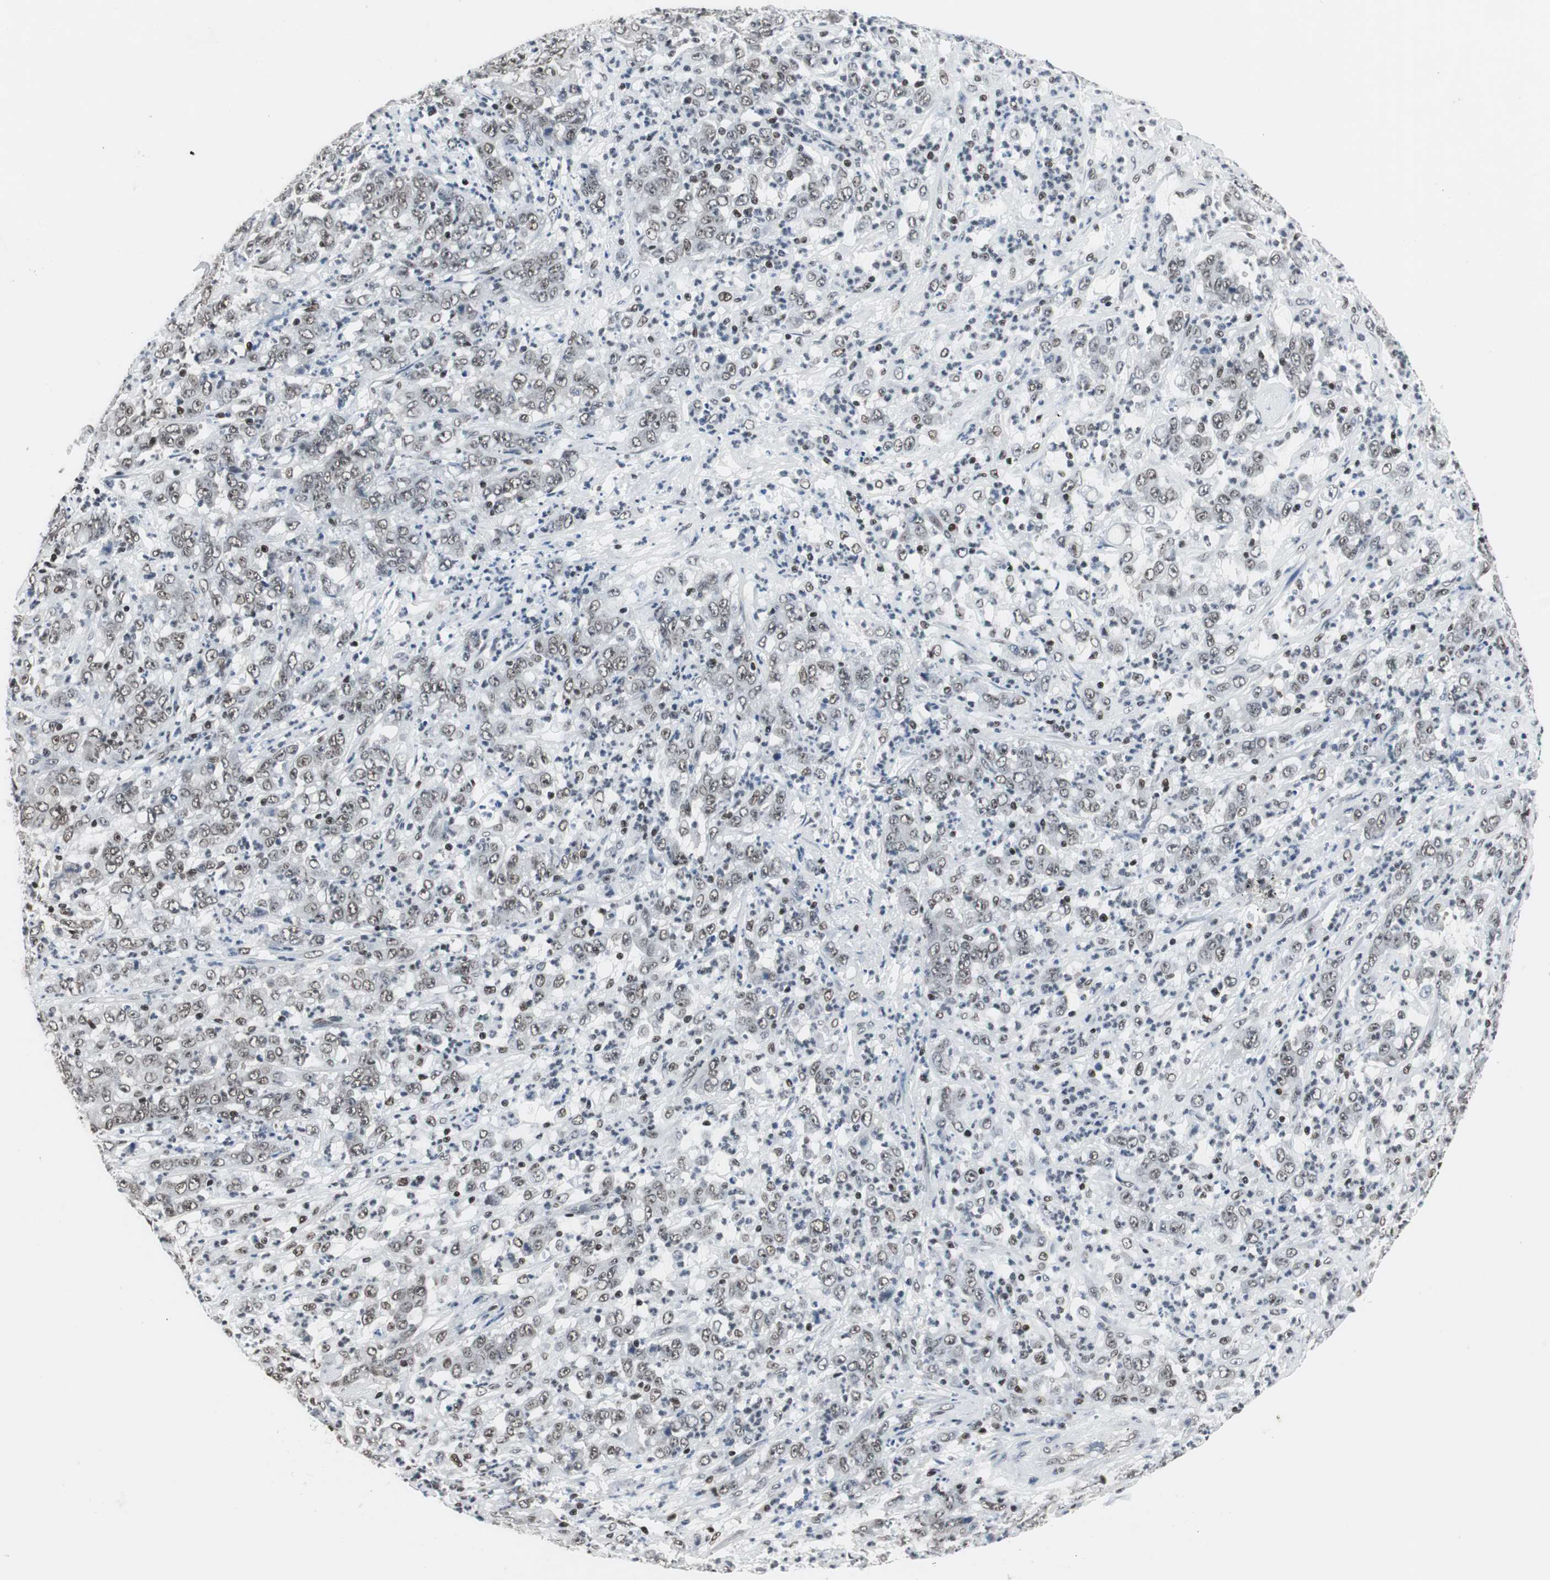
{"staining": {"intensity": "weak", "quantity": ">75%", "location": "nuclear"}, "tissue": "stomach cancer", "cell_type": "Tumor cells", "image_type": "cancer", "snomed": [{"axis": "morphology", "description": "Adenocarcinoma, NOS"}, {"axis": "topography", "description": "Stomach, lower"}], "caption": "High-magnification brightfield microscopy of stomach cancer (adenocarcinoma) stained with DAB (brown) and counterstained with hematoxylin (blue). tumor cells exhibit weak nuclear expression is appreciated in about>75% of cells.", "gene": "RAD9A", "patient": {"sex": "female", "age": 71}}